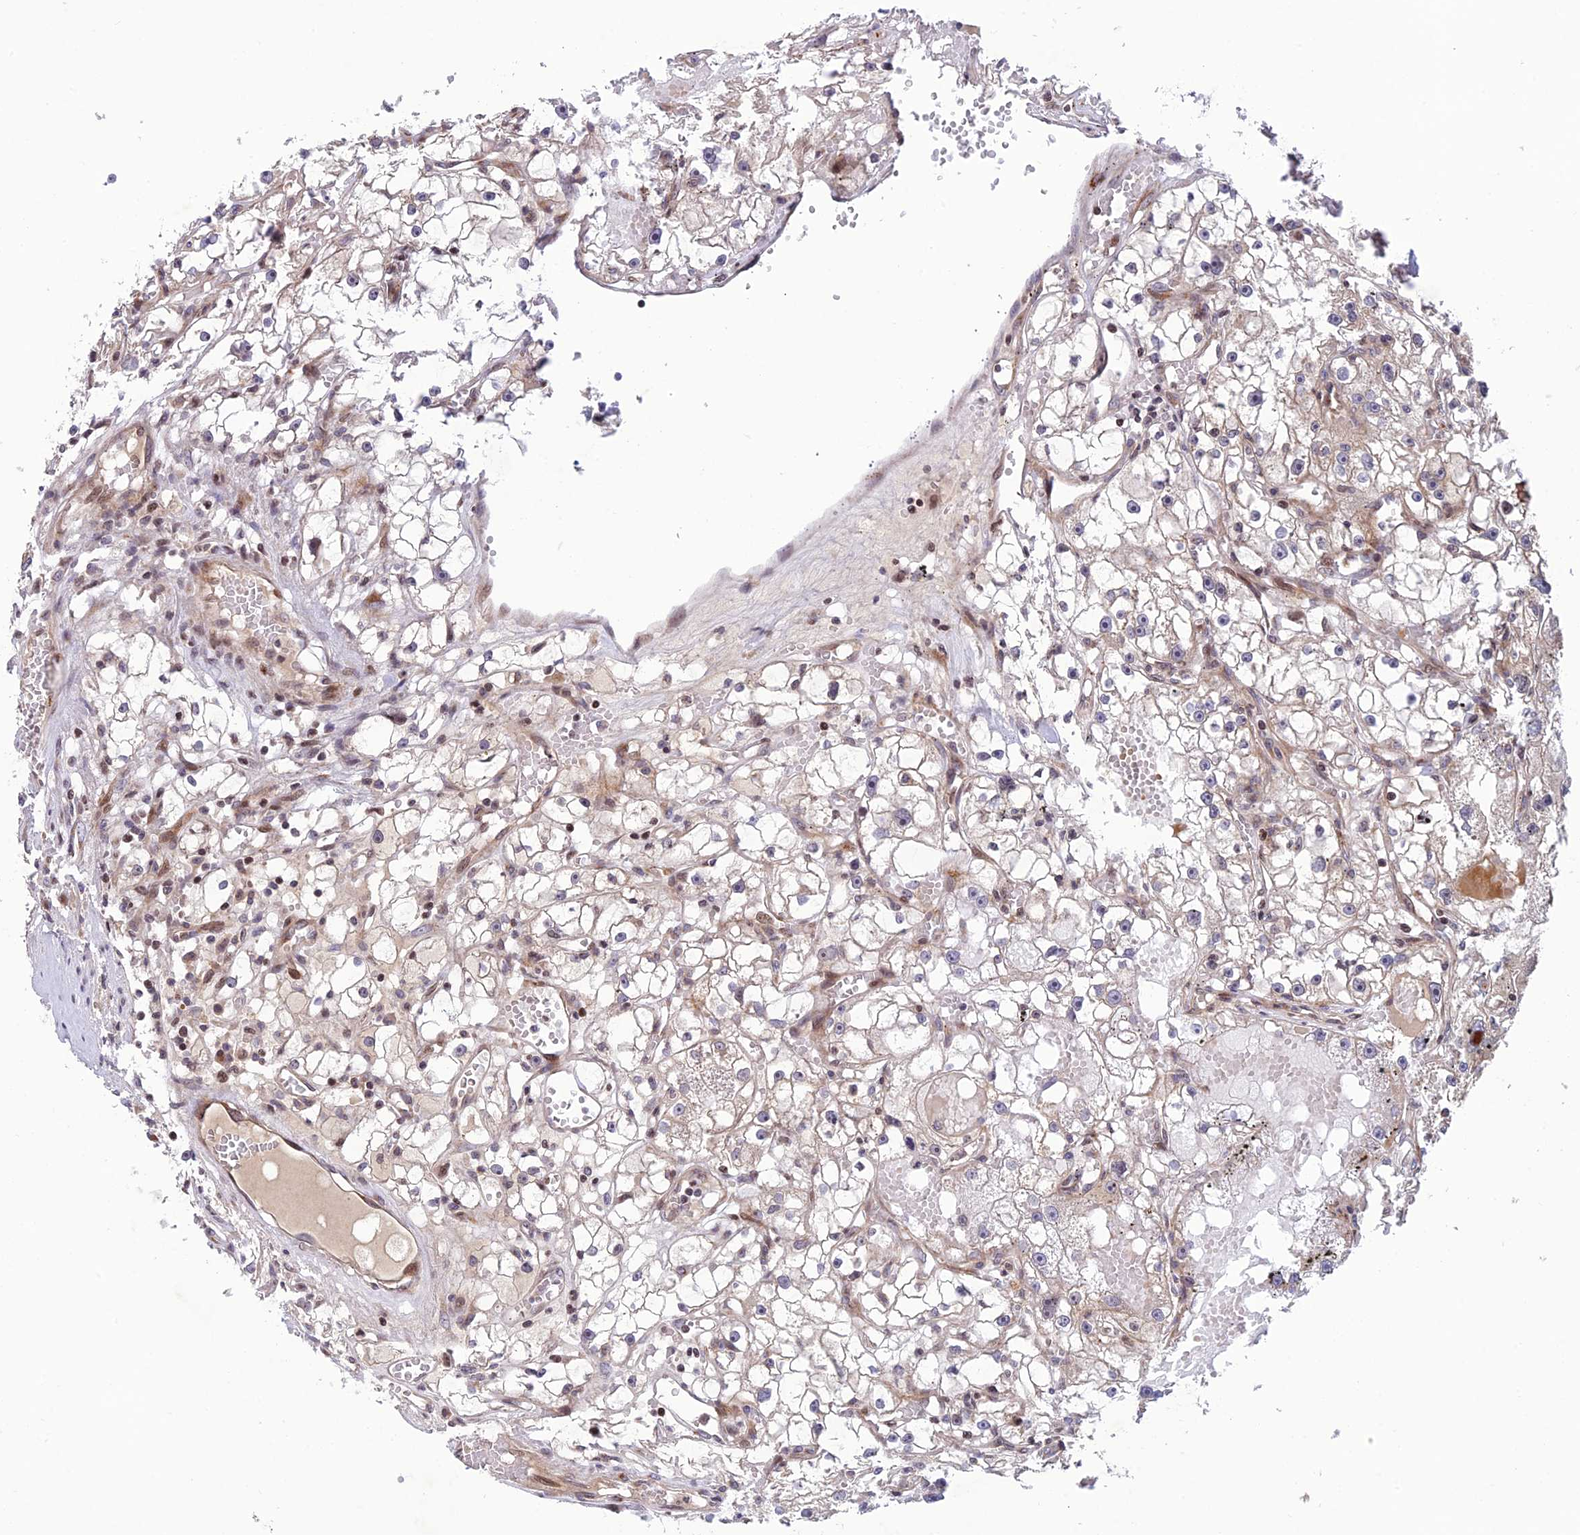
{"staining": {"intensity": "negative", "quantity": "none", "location": "none"}, "tissue": "renal cancer", "cell_type": "Tumor cells", "image_type": "cancer", "snomed": [{"axis": "morphology", "description": "Adenocarcinoma, NOS"}, {"axis": "topography", "description": "Kidney"}], "caption": "Tumor cells show no significant protein expression in renal cancer.", "gene": "SMIM7", "patient": {"sex": "male", "age": 56}}